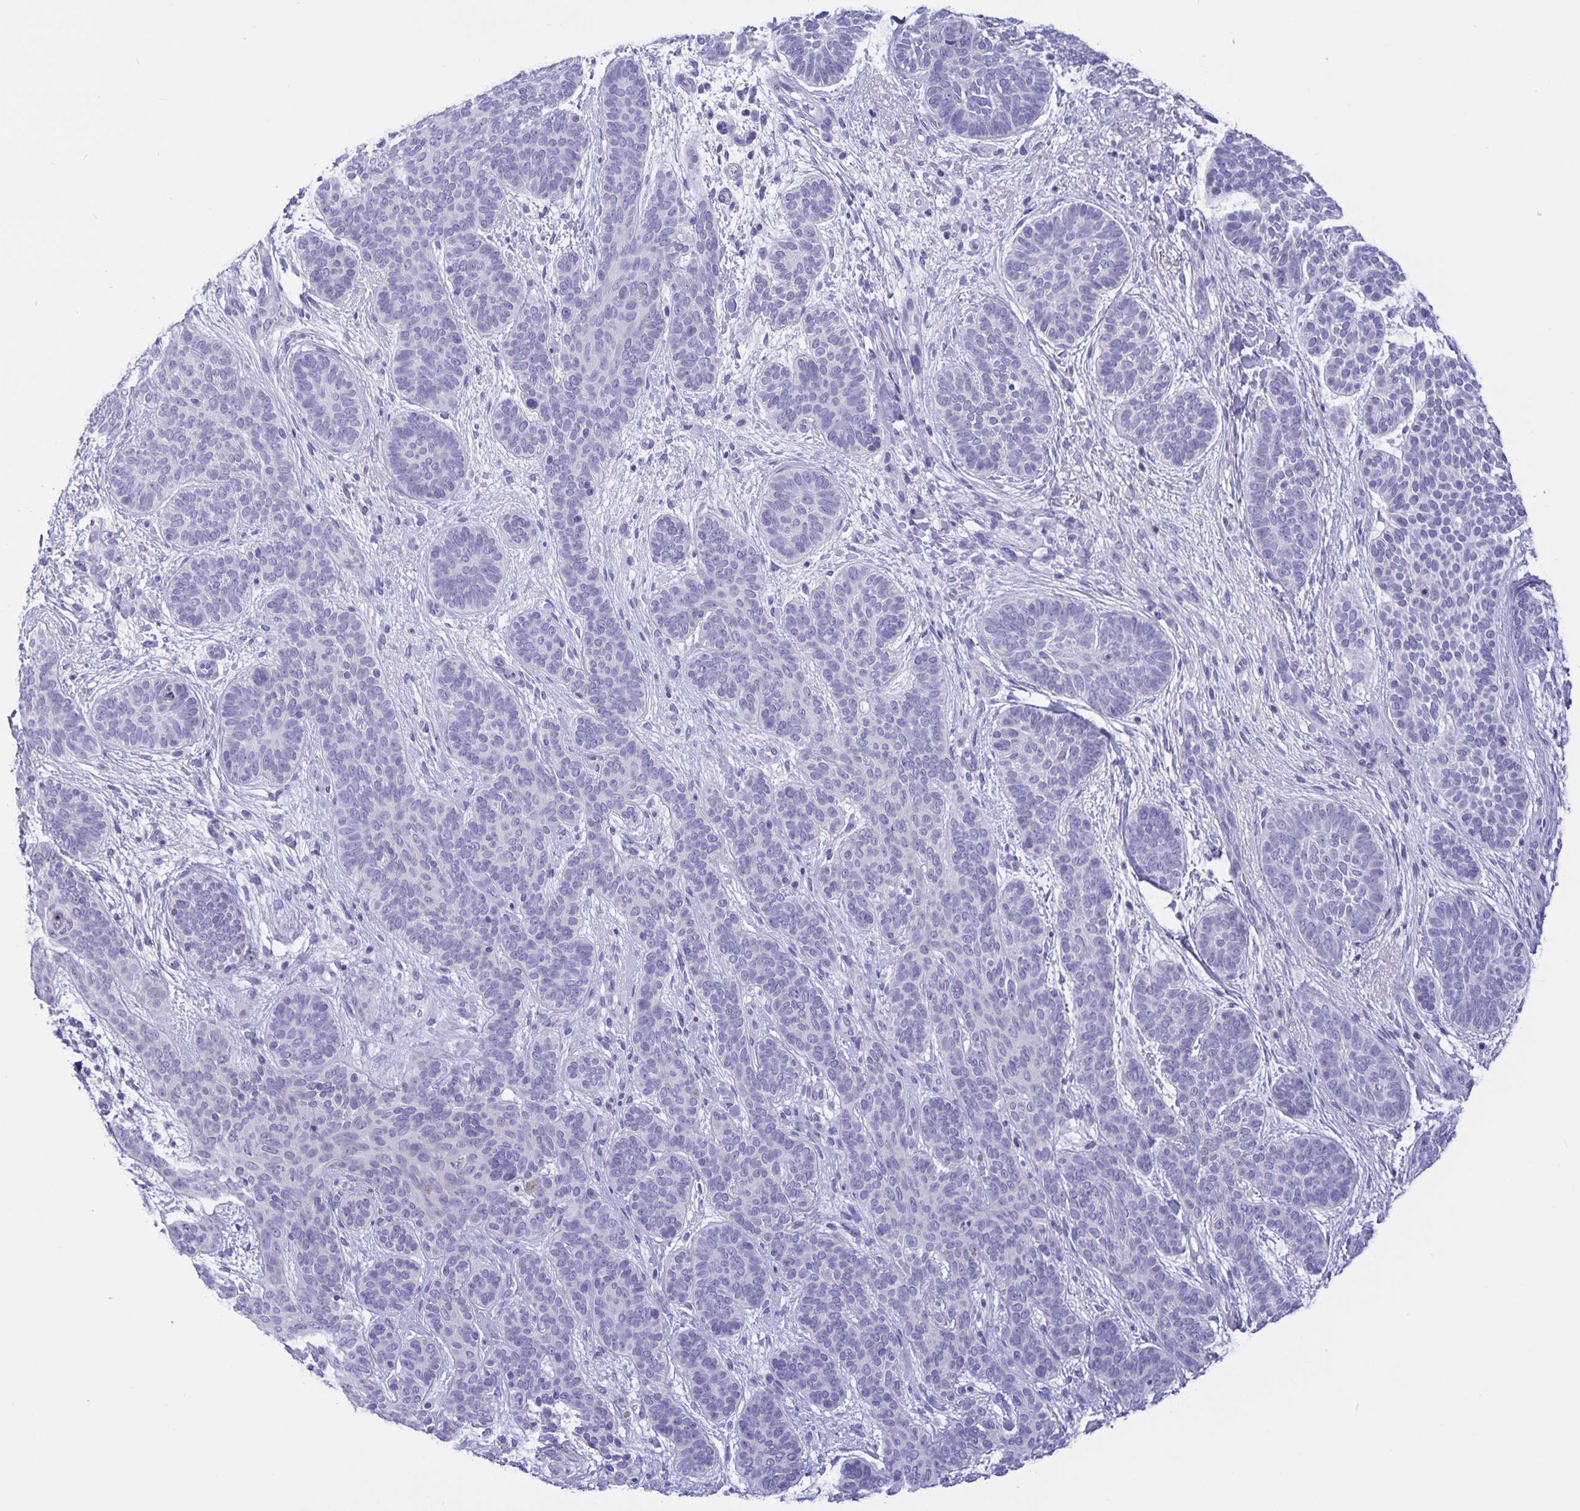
{"staining": {"intensity": "negative", "quantity": "none", "location": "none"}, "tissue": "skin cancer", "cell_type": "Tumor cells", "image_type": "cancer", "snomed": [{"axis": "morphology", "description": "Basal cell carcinoma"}, {"axis": "topography", "description": "Skin"}], "caption": "High power microscopy micrograph of an immunohistochemistry photomicrograph of skin cancer (basal cell carcinoma), revealing no significant staining in tumor cells. The staining is performed using DAB brown chromogen with nuclei counter-stained in using hematoxylin.", "gene": "ERMN", "patient": {"sex": "female", "age": 82}}